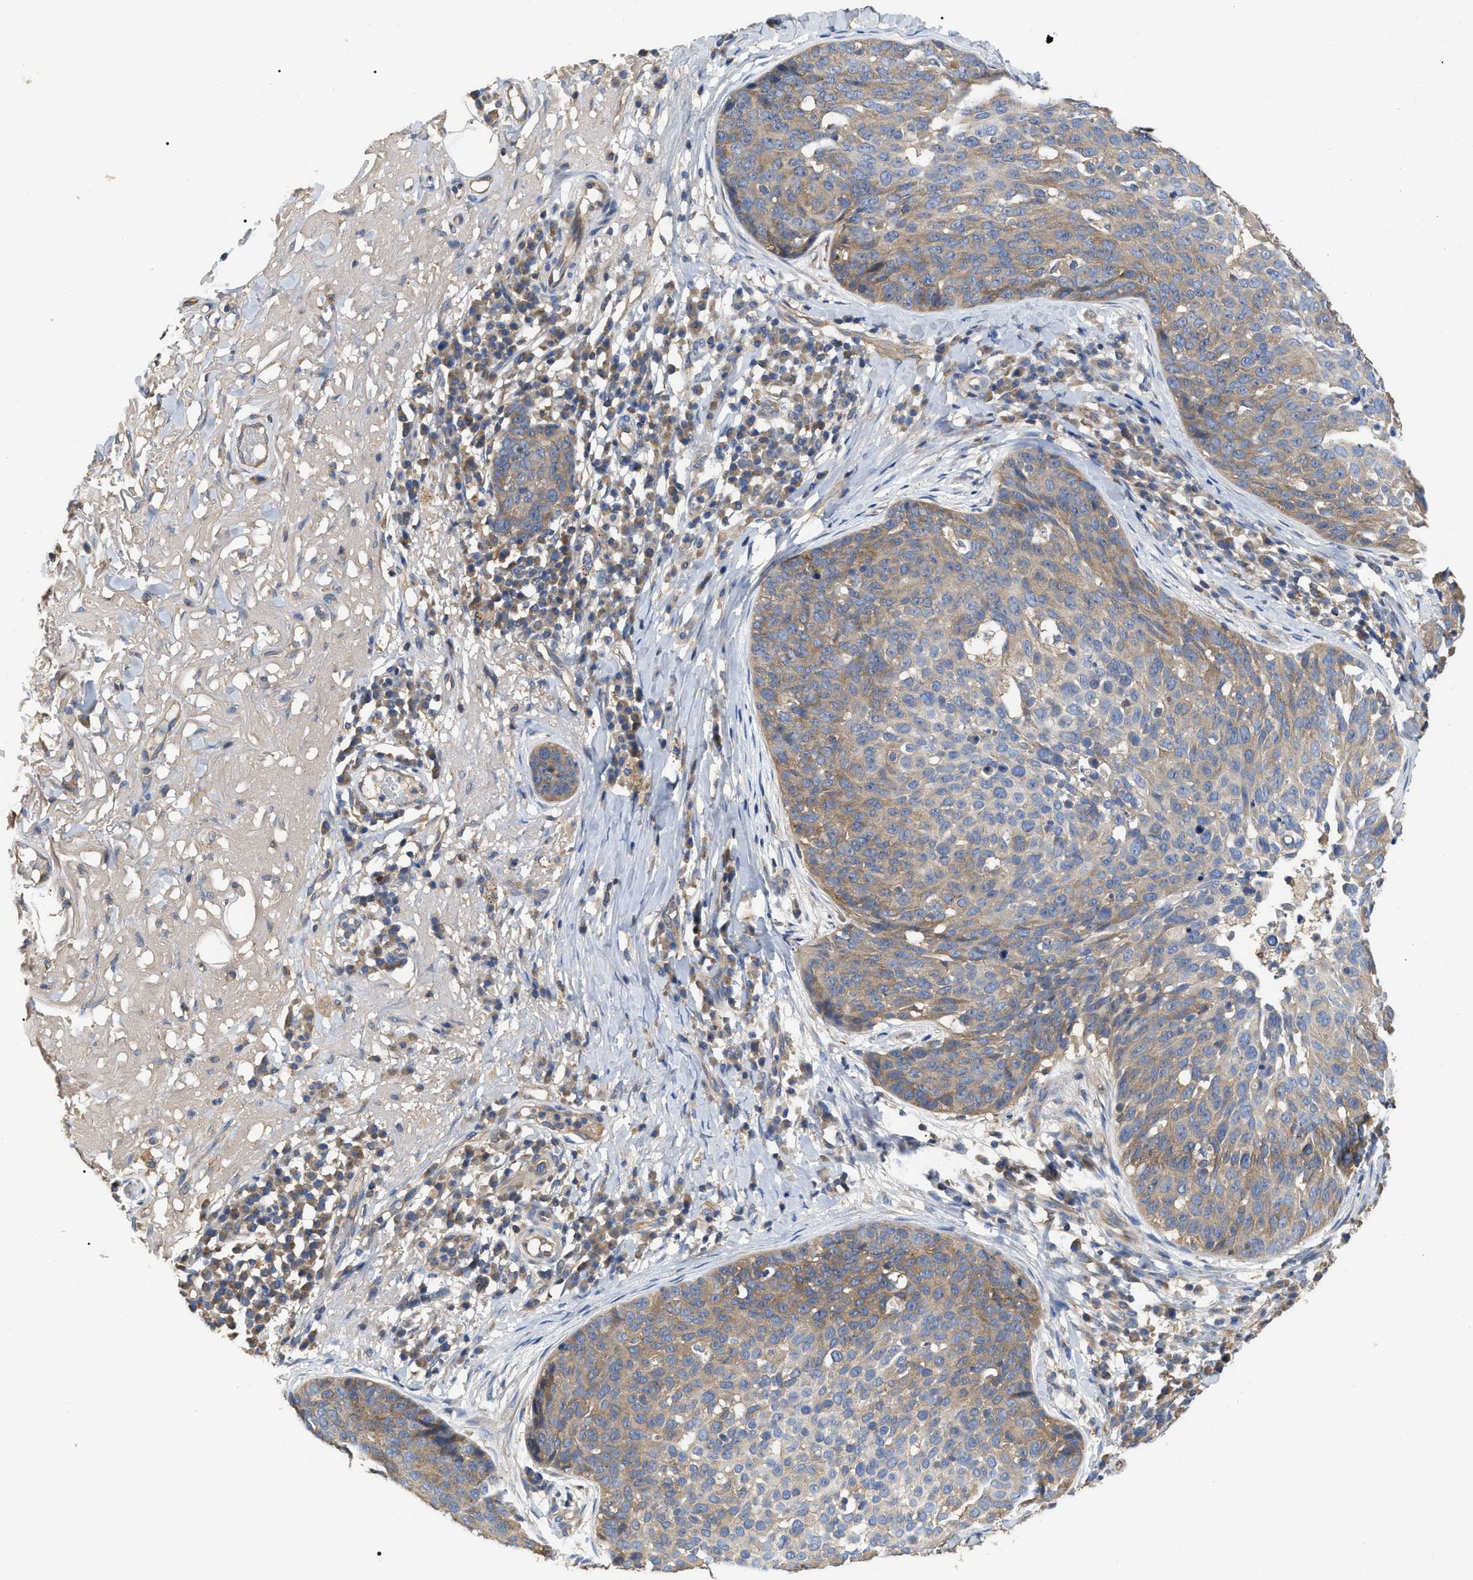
{"staining": {"intensity": "weak", "quantity": "25%-75%", "location": "cytoplasmic/membranous"}, "tissue": "skin cancer", "cell_type": "Tumor cells", "image_type": "cancer", "snomed": [{"axis": "morphology", "description": "Squamous cell carcinoma in situ, NOS"}, {"axis": "morphology", "description": "Squamous cell carcinoma, NOS"}, {"axis": "topography", "description": "Skin"}], "caption": "Human skin cancer stained with a protein marker reveals weak staining in tumor cells.", "gene": "RAP1GDS1", "patient": {"sex": "male", "age": 93}}